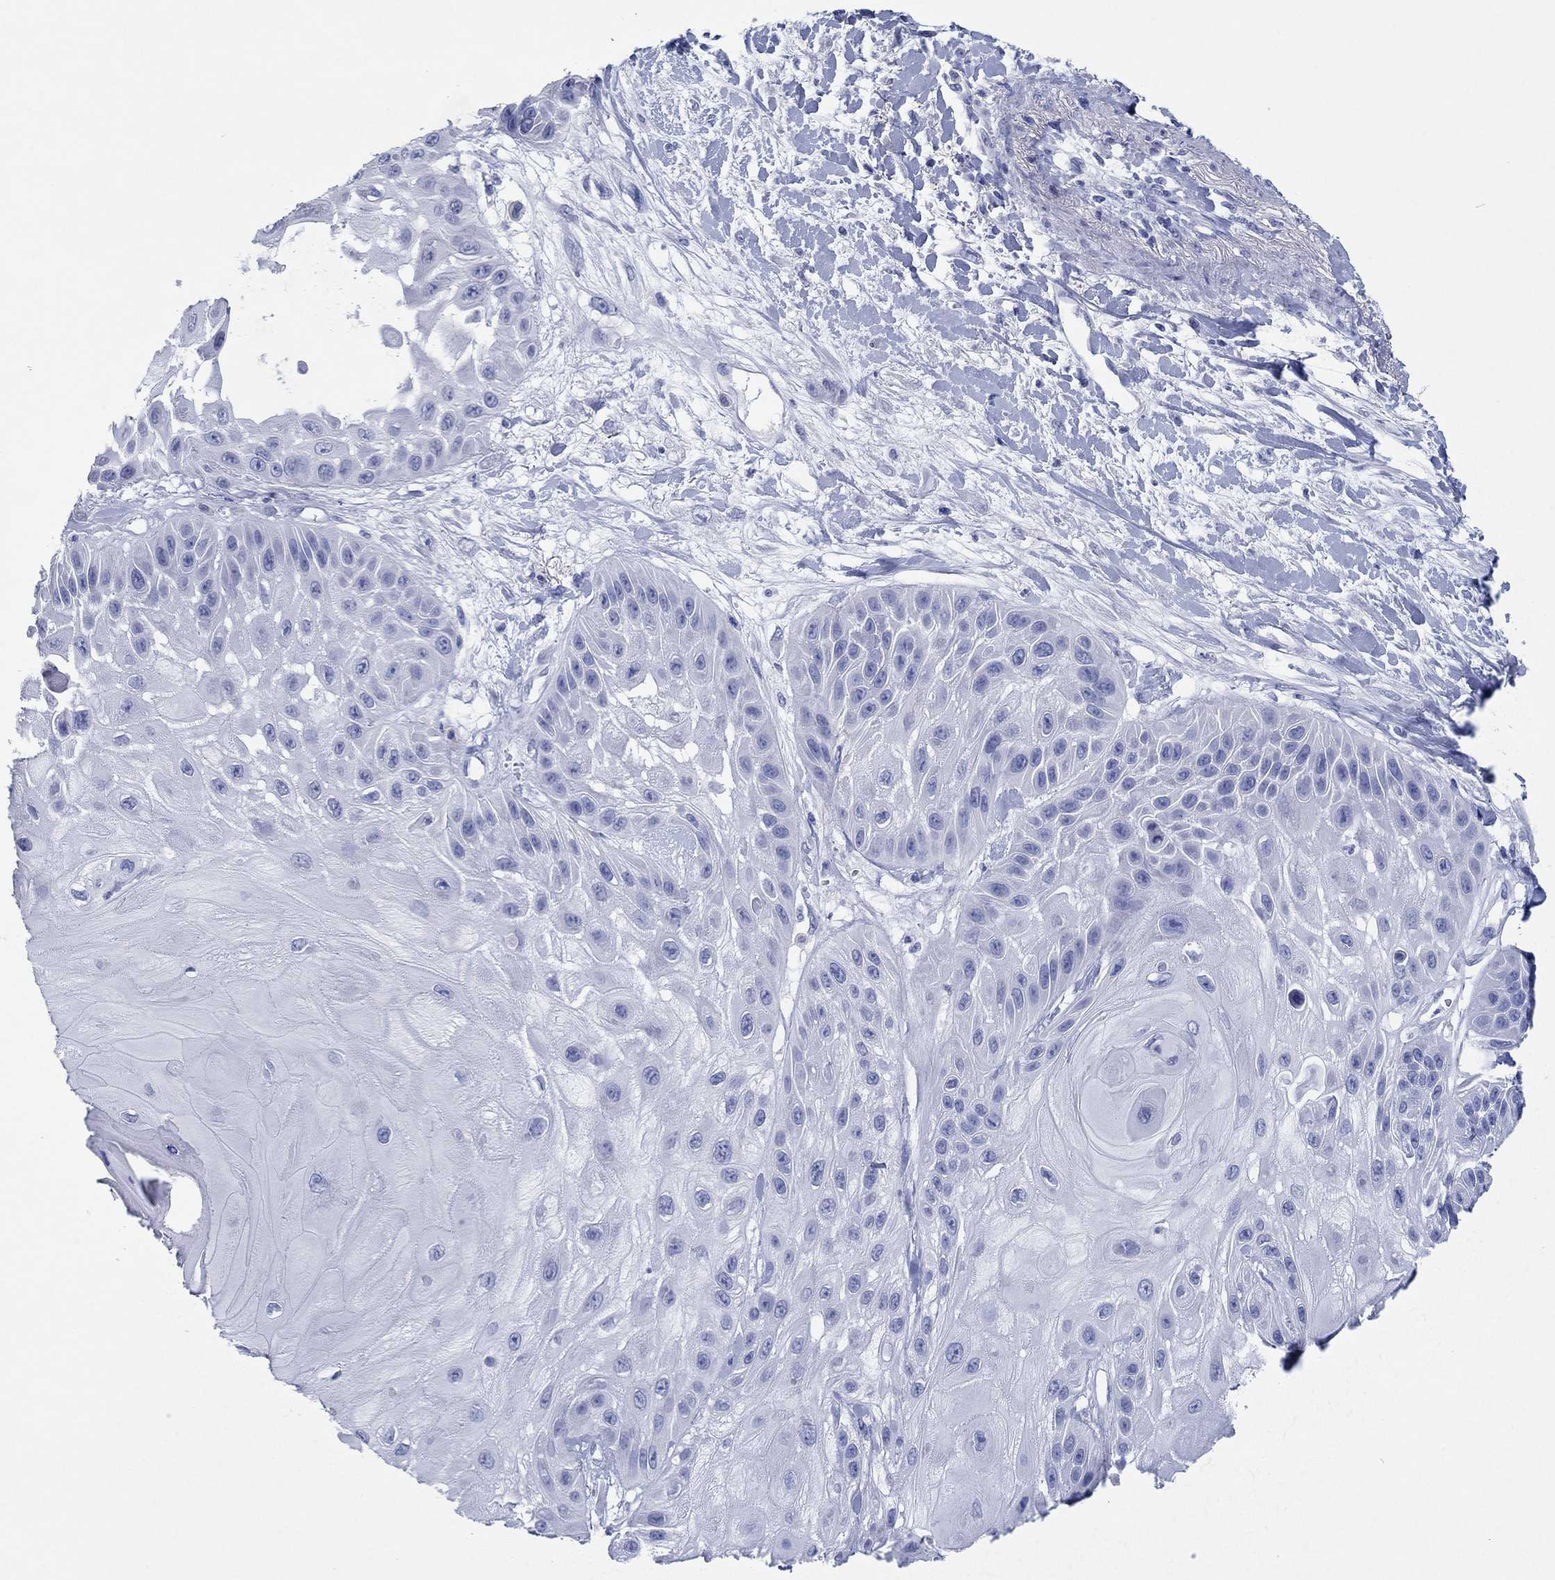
{"staining": {"intensity": "negative", "quantity": "none", "location": "none"}, "tissue": "skin cancer", "cell_type": "Tumor cells", "image_type": "cancer", "snomed": [{"axis": "morphology", "description": "Normal tissue, NOS"}, {"axis": "morphology", "description": "Squamous cell carcinoma, NOS"}, {"axis": "topography", "description": "Skin"}], "caption": "A photomicrograph of squamous cell carcinoma (skin) stained for a protein exhibits no brown staining in tumor cells. Brightfield microscopy of immunohistochemistry stained with DAB (3,3'-diaminobenzidine) (brown) and hematoxylin (blue), captured at high magnification.", "gene": "HCRT", "patient": {"sex": "male", "age": 79}}